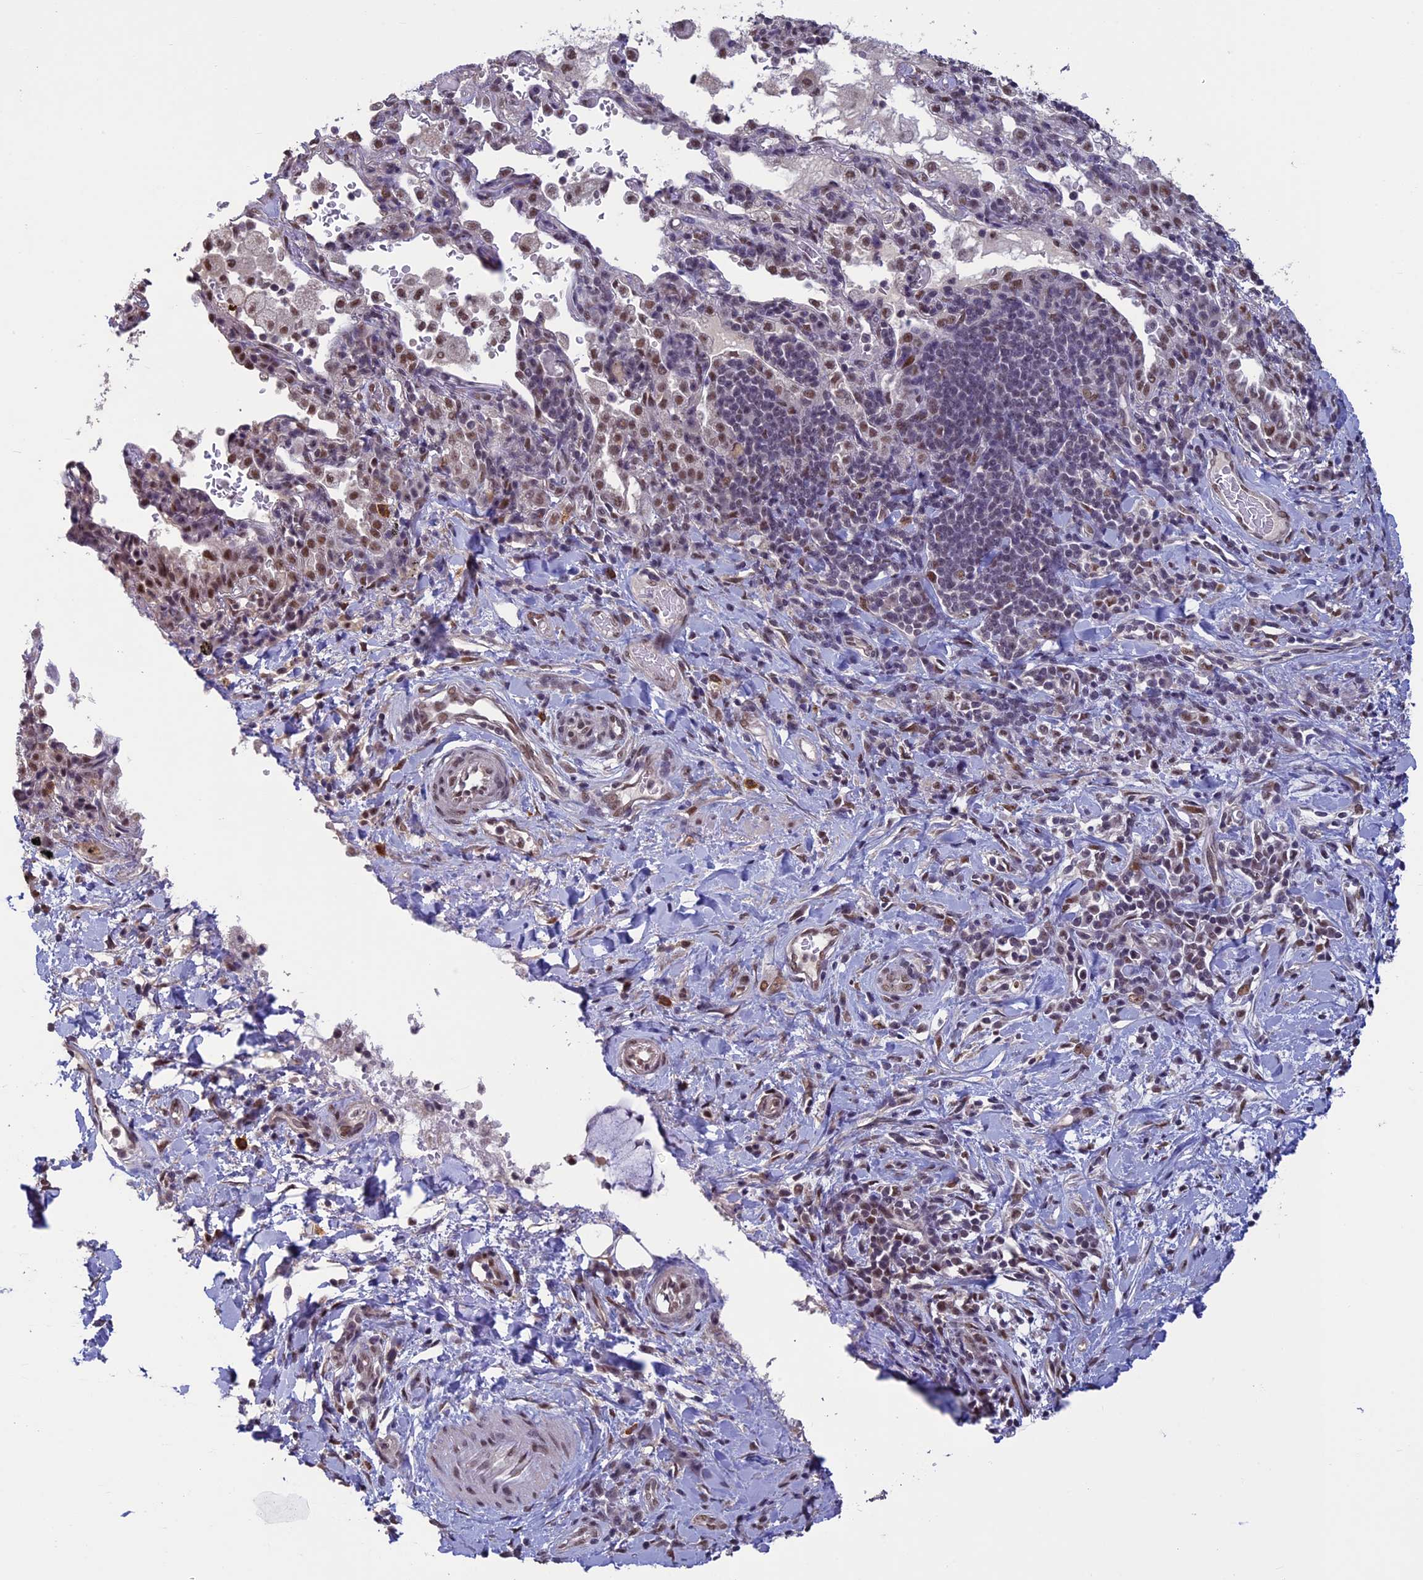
{"staining": {"intensity": "negative", "quantity": "none", "location": "none"}, "tissue": "adipose tissue", "cell_type": "Adipocytes", "image_type": "normal", "snomed": [{"axis": "morphology", "description": "Normal tissue, NOS"}, {"axis": "morphology", "description": "Squamous cell carcinoma, NOS"}, {"axis": "topography", "description": "Bronchus"}, {"axis": "topography", "description": "Lung"}], "caption": "High power microscopy histopathology image of an immunohistochemistry photomicrograph of benign adipose tissue, revealing no significant staining in adipocytes. (DAB (3,3'-diaminobenzidine) IHC visualized using brightfield microscopy, high magnification).", "gene": "RNF40", "patient": {"sex": "male", "age": 64}}